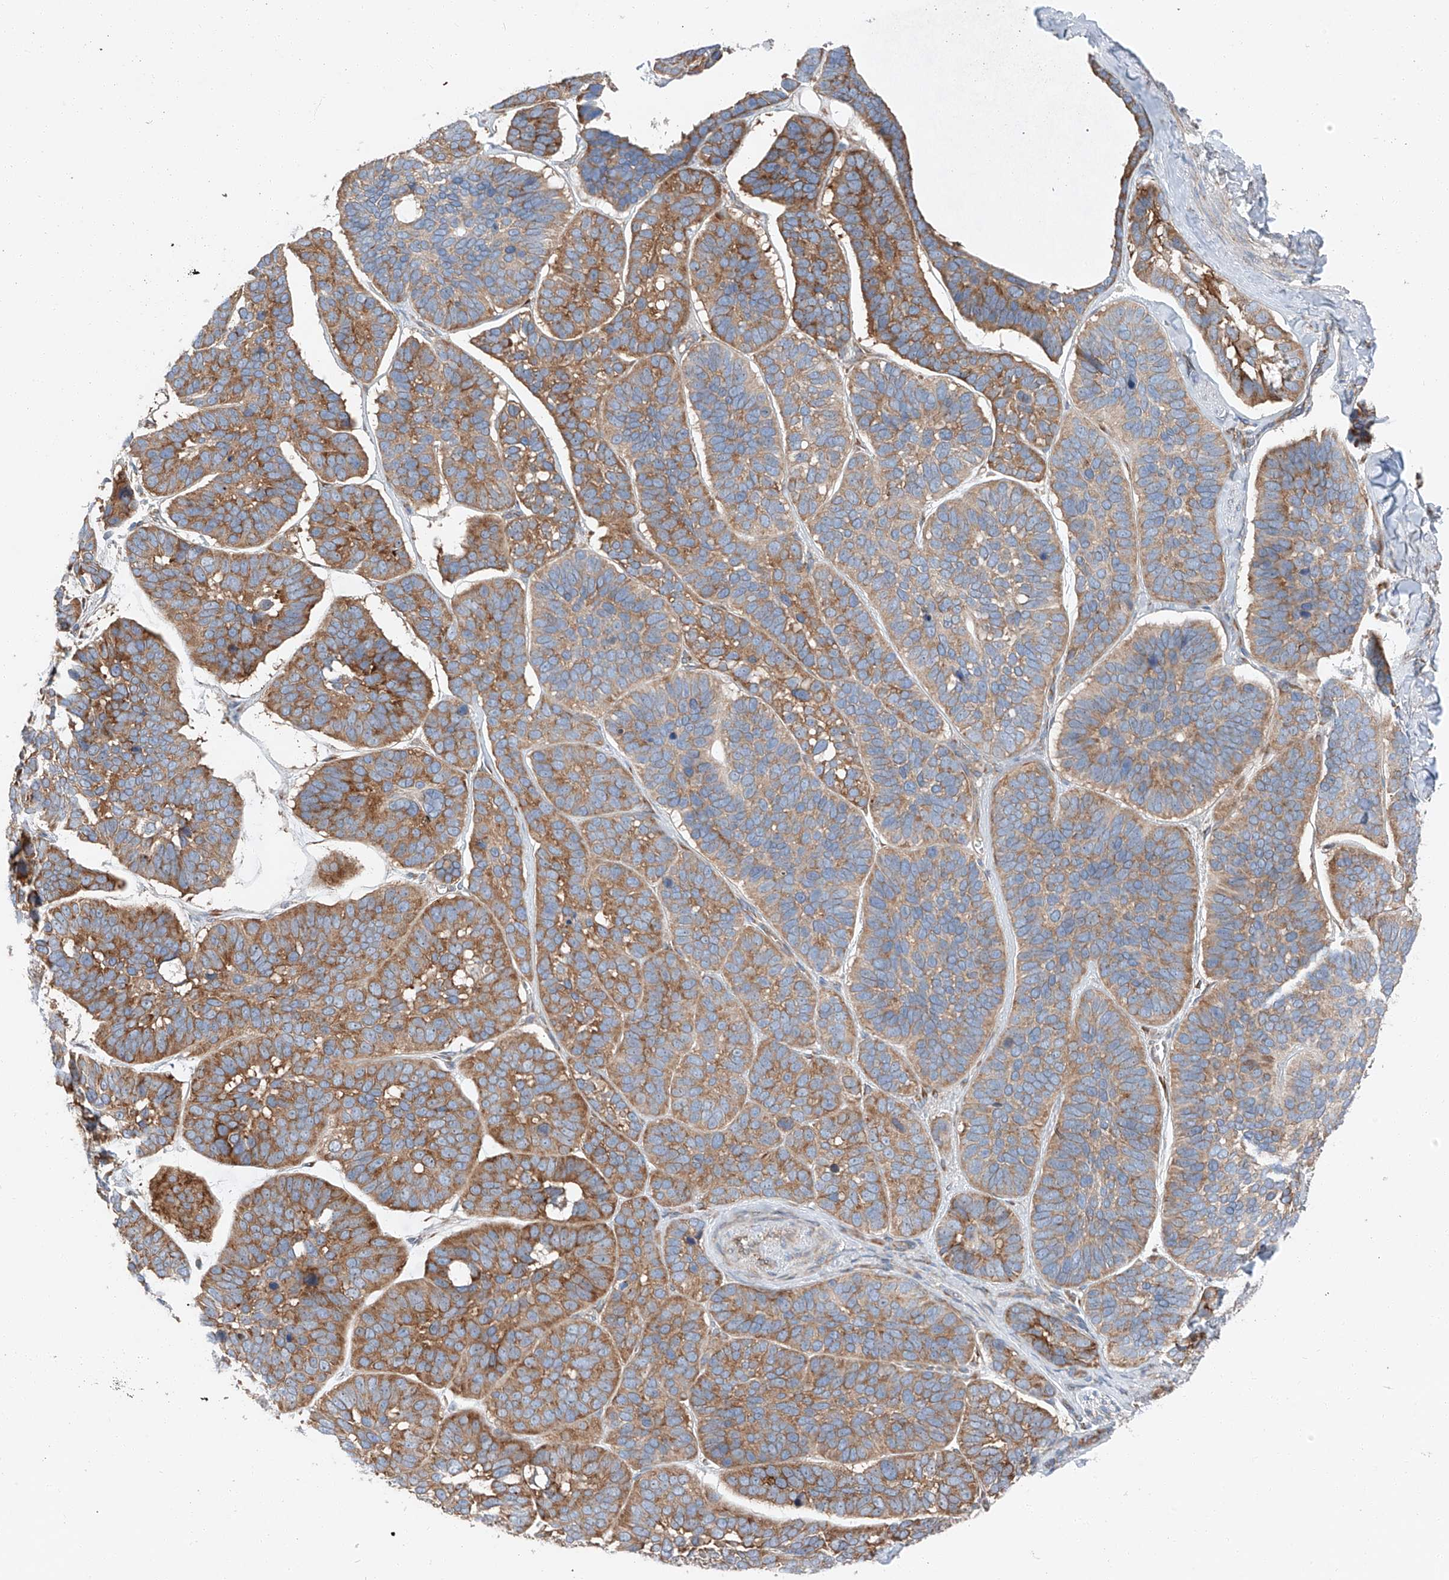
{"staining": {"intensity": "strong", "quantity": "25%-75%", "location": "cytoplasmic/membranous"}, "tissue": "skin cancer", "cell_type": "Tumor cells", "image_type": "cancer", "snomed": [{"axis": "morphology", "description": "Basal cell carcinoma"}, {"axis": "topography", "description": "Skin"}], "caption": "An immunohistochemistry image of neoplastic tissue is shown. Protein staining in brown highlights strong cytoplasmic/membranous positivity in skin cancer (basal cell carcinoma) within tumor cells.", "gene": "ZC3H15", "patient": {"sex": "male", "age": 62}}